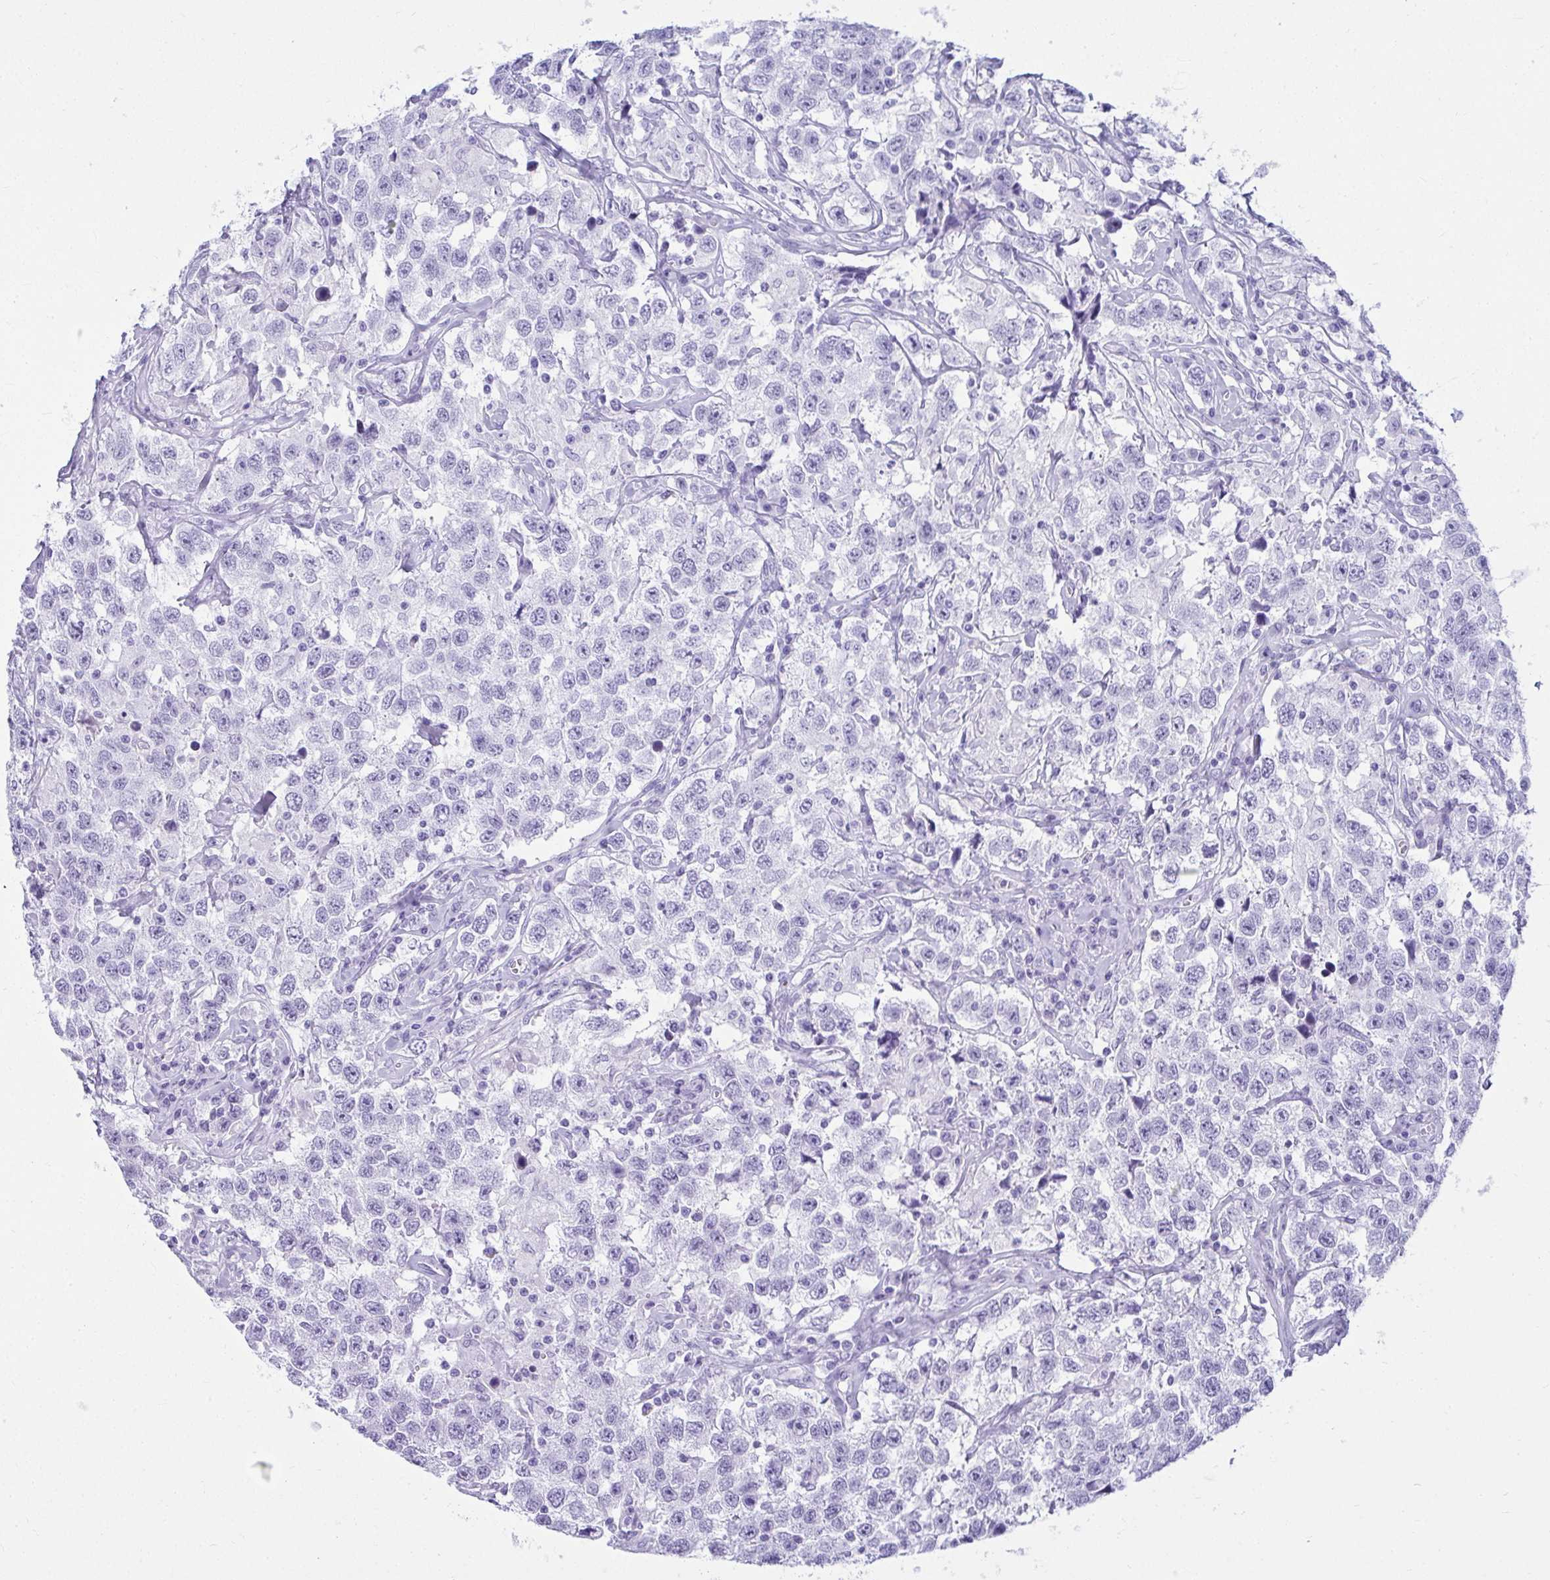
{"staining": {"intensity": "negative", "quantity": "none", "location": "none"}, "tissue": "testis cancer", "cell_type": "Tumor cells", "image_type": "cancer", "snomed": [{"axis": "morphology", "description": "Seminoma, NOS"}, {"axis": "topography", "description": "Testis"}], "caption": "The histopathology image displays no significant positivity in tumor cells of seminoma (testis).", "gene": "CLGN", "patient": {"sex": "male", "age": 41}}